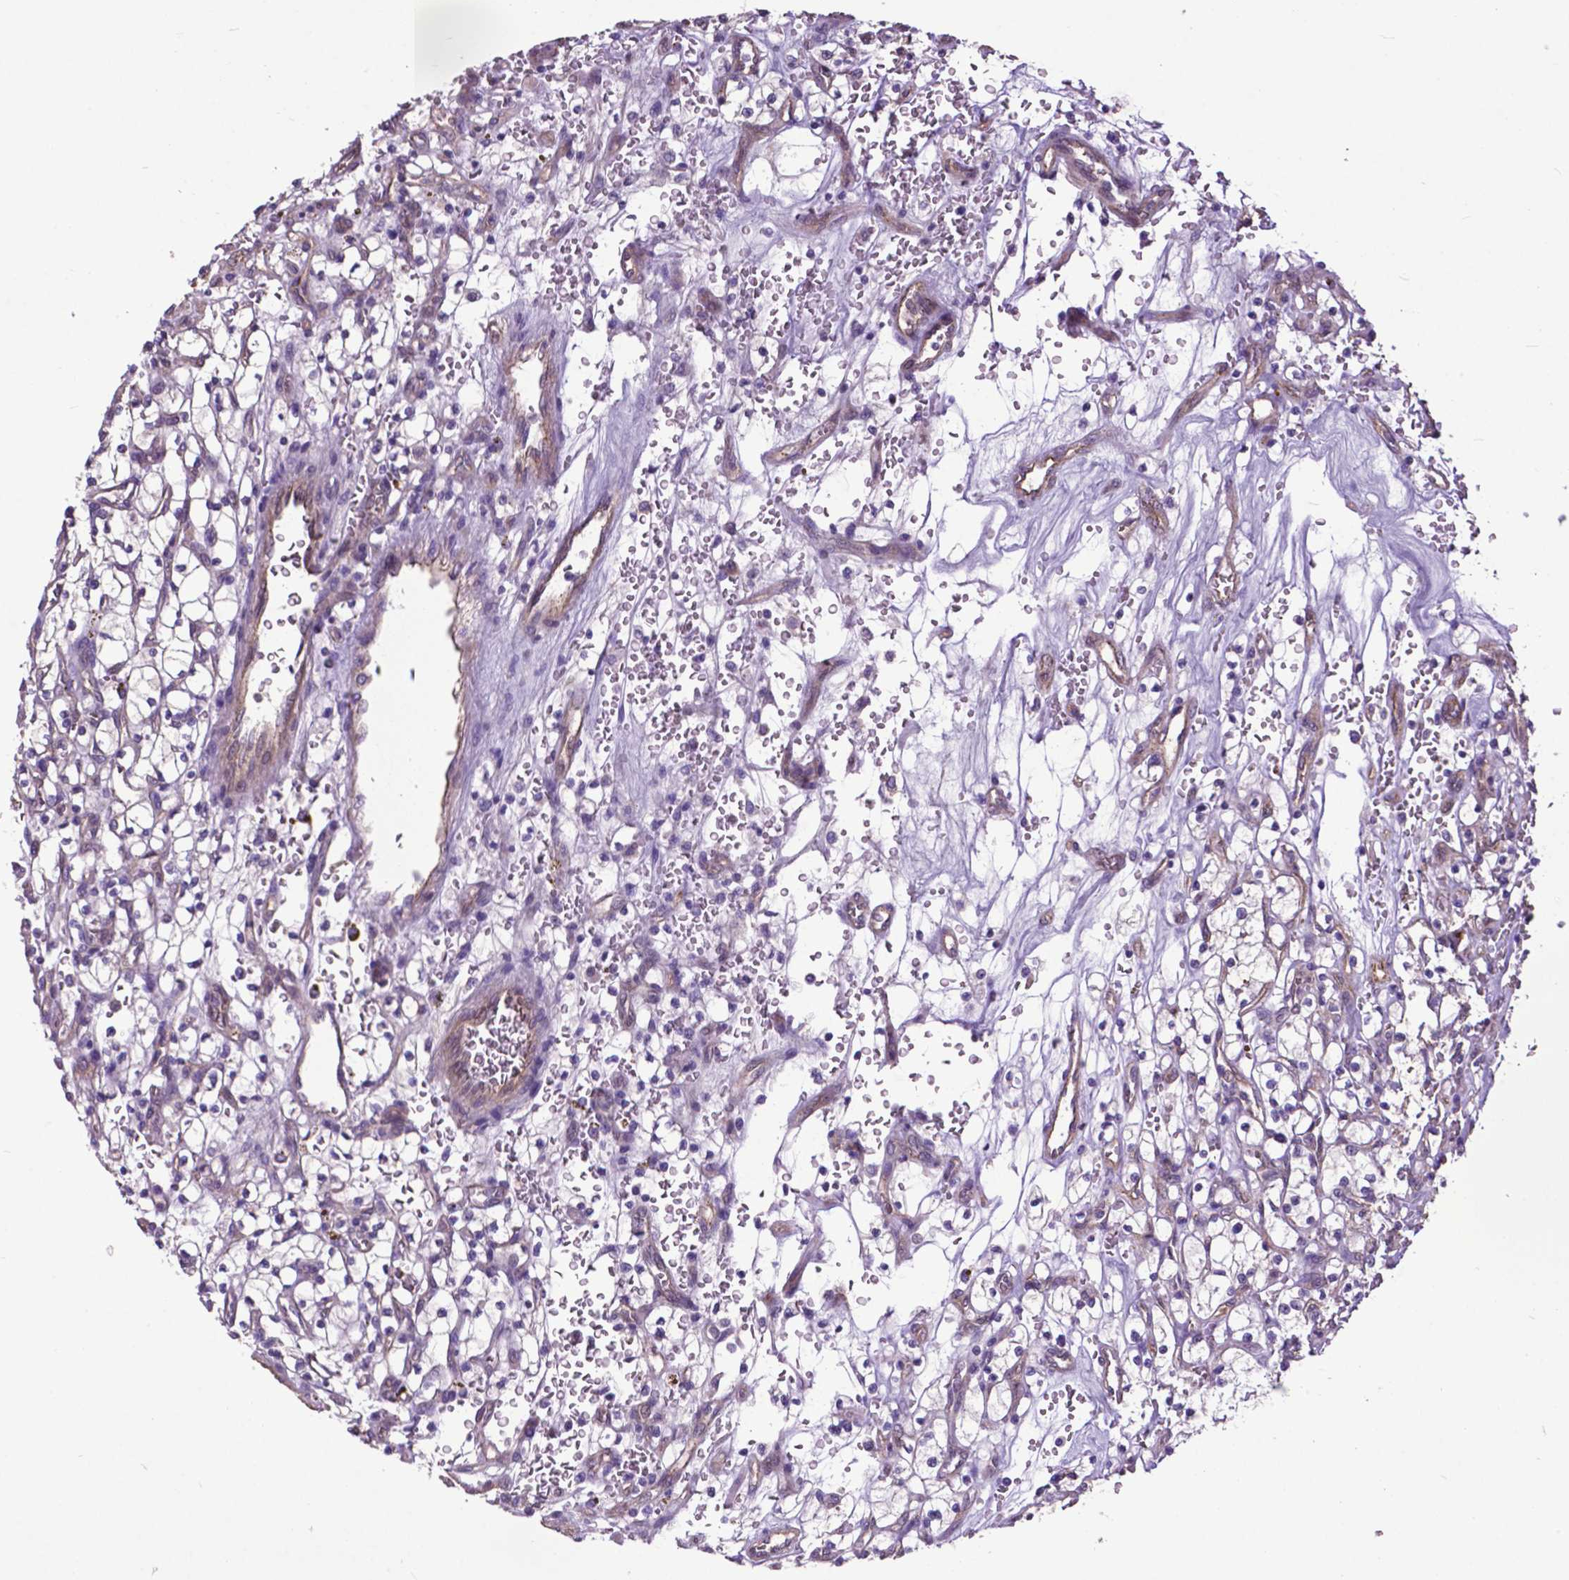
{"staining": {"intensity": "negative", "quantity": "none", "location": "none"}, "tissue": "renal cancer", "cell_type": "Tumor cells", "image_type": "cancer", "snomed": [{"axis": "morphology", "description": "Adenocarcinoma, NOS"}, {"axis": "topography", "description": "Kidney"}], "caption": "IHC histopathology image of neoplastic tissue: human renal cancer (adenocarcinoma) stained with DAB reveals no significant protein staining in tumor cells.", "gene": "PDLIM1", "patient": {"sex": "female", "age": 64}}